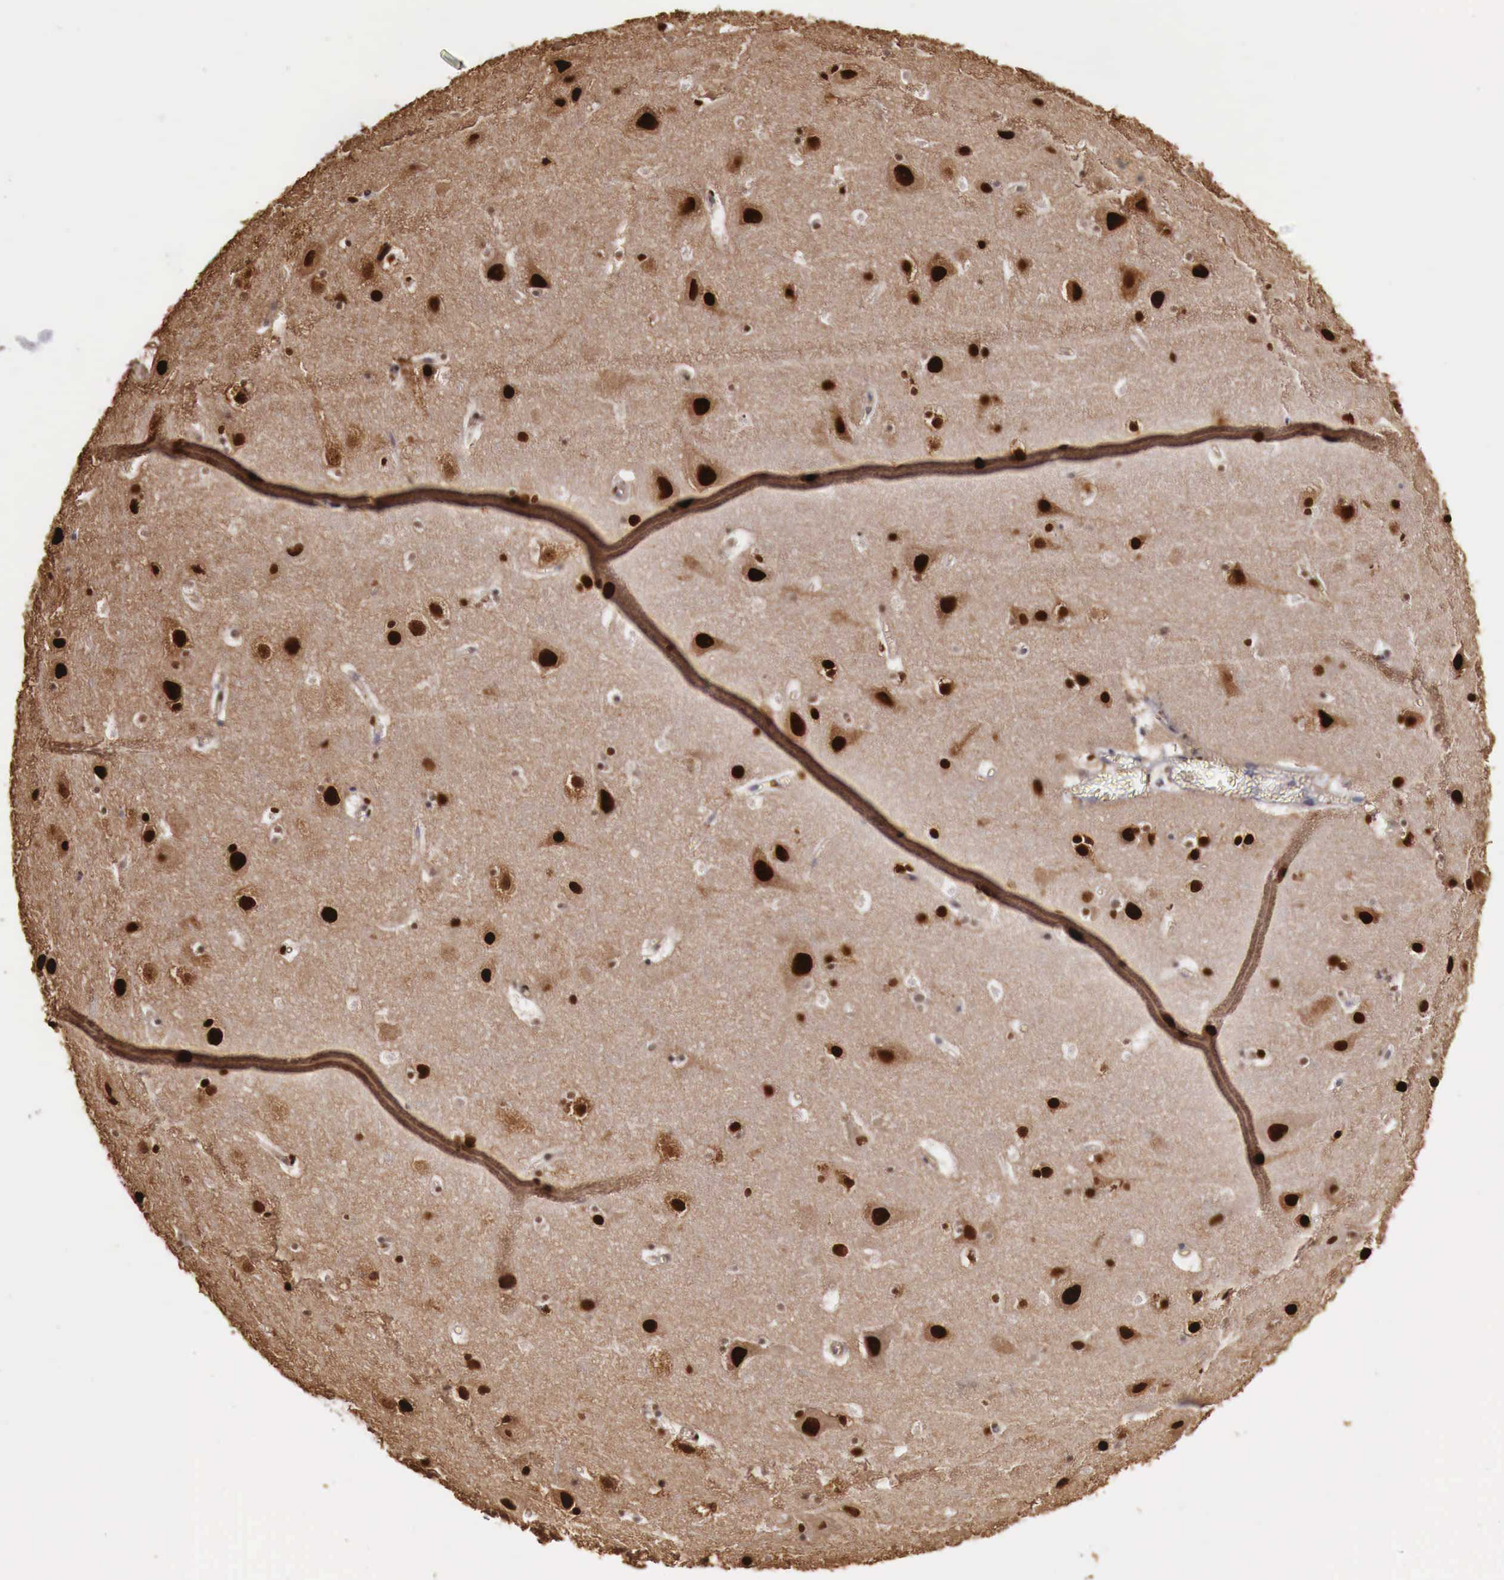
{"staining": {"intensity": "weak", "quantity": ">75%", "location": "cytoplasmic/membranous"}, "tissue": "cerebral cortex", "cell_type": "Endothelial cells", "image_type": "normal", "snomed": [{"axis": "morphology", "description": "Normal tissue, NOS"}, {"axis": "topography", "description": "Cerebral cortex"}], "caption": "This image demonstrates normal cerebral cortex stained with immunohistochemistry to label a protein in brown. The cytoplasmic/membranous of endothelial cells show weak positivity for the protein. Nuclei are counter-stained blue.", "gene": "KHDRBS2", "patient": {"sex": "male", "age": 45}}